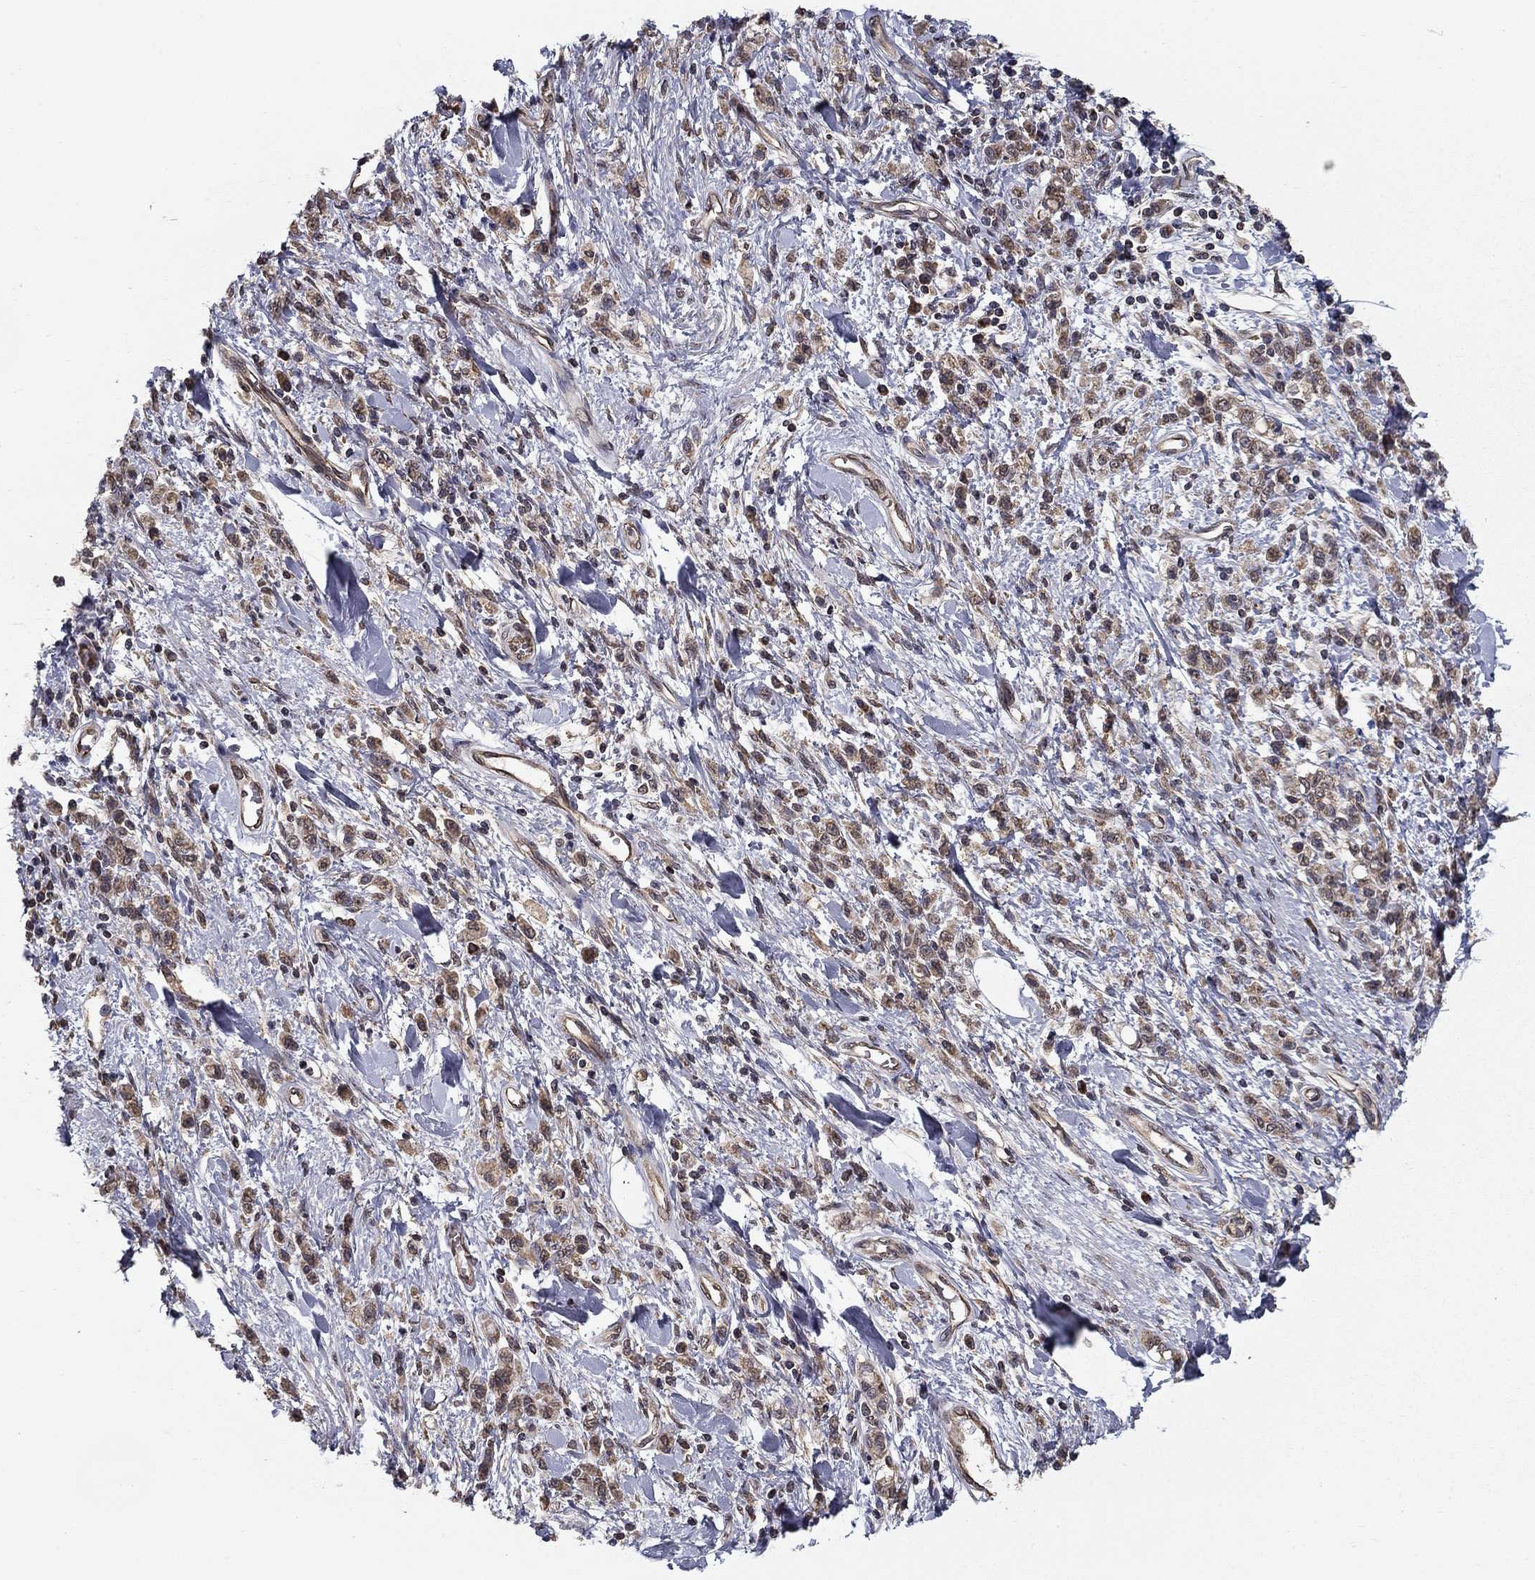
{"staining": {"intensity": "weak", "quantity": ">75%", "location": "cytoplasmic/membranous"}, "tissue": "stomach cancer", "cell_type": "Tumor cells", "image_type": "cancer", "snomed": [{"axis": "morphology", "description": "Adenocarcinoma, NOS"}, {"axis": "topography", "description": "Stomach"}], "caption": "Weak cytoplasmic/membranous expression for a protein is present in approximately >75% of tumor cells of stomach cancer (adenocarcinoma) using IHC.", "gene": "SLC2A13", "patient": {"sex": "male", "age": 77}}